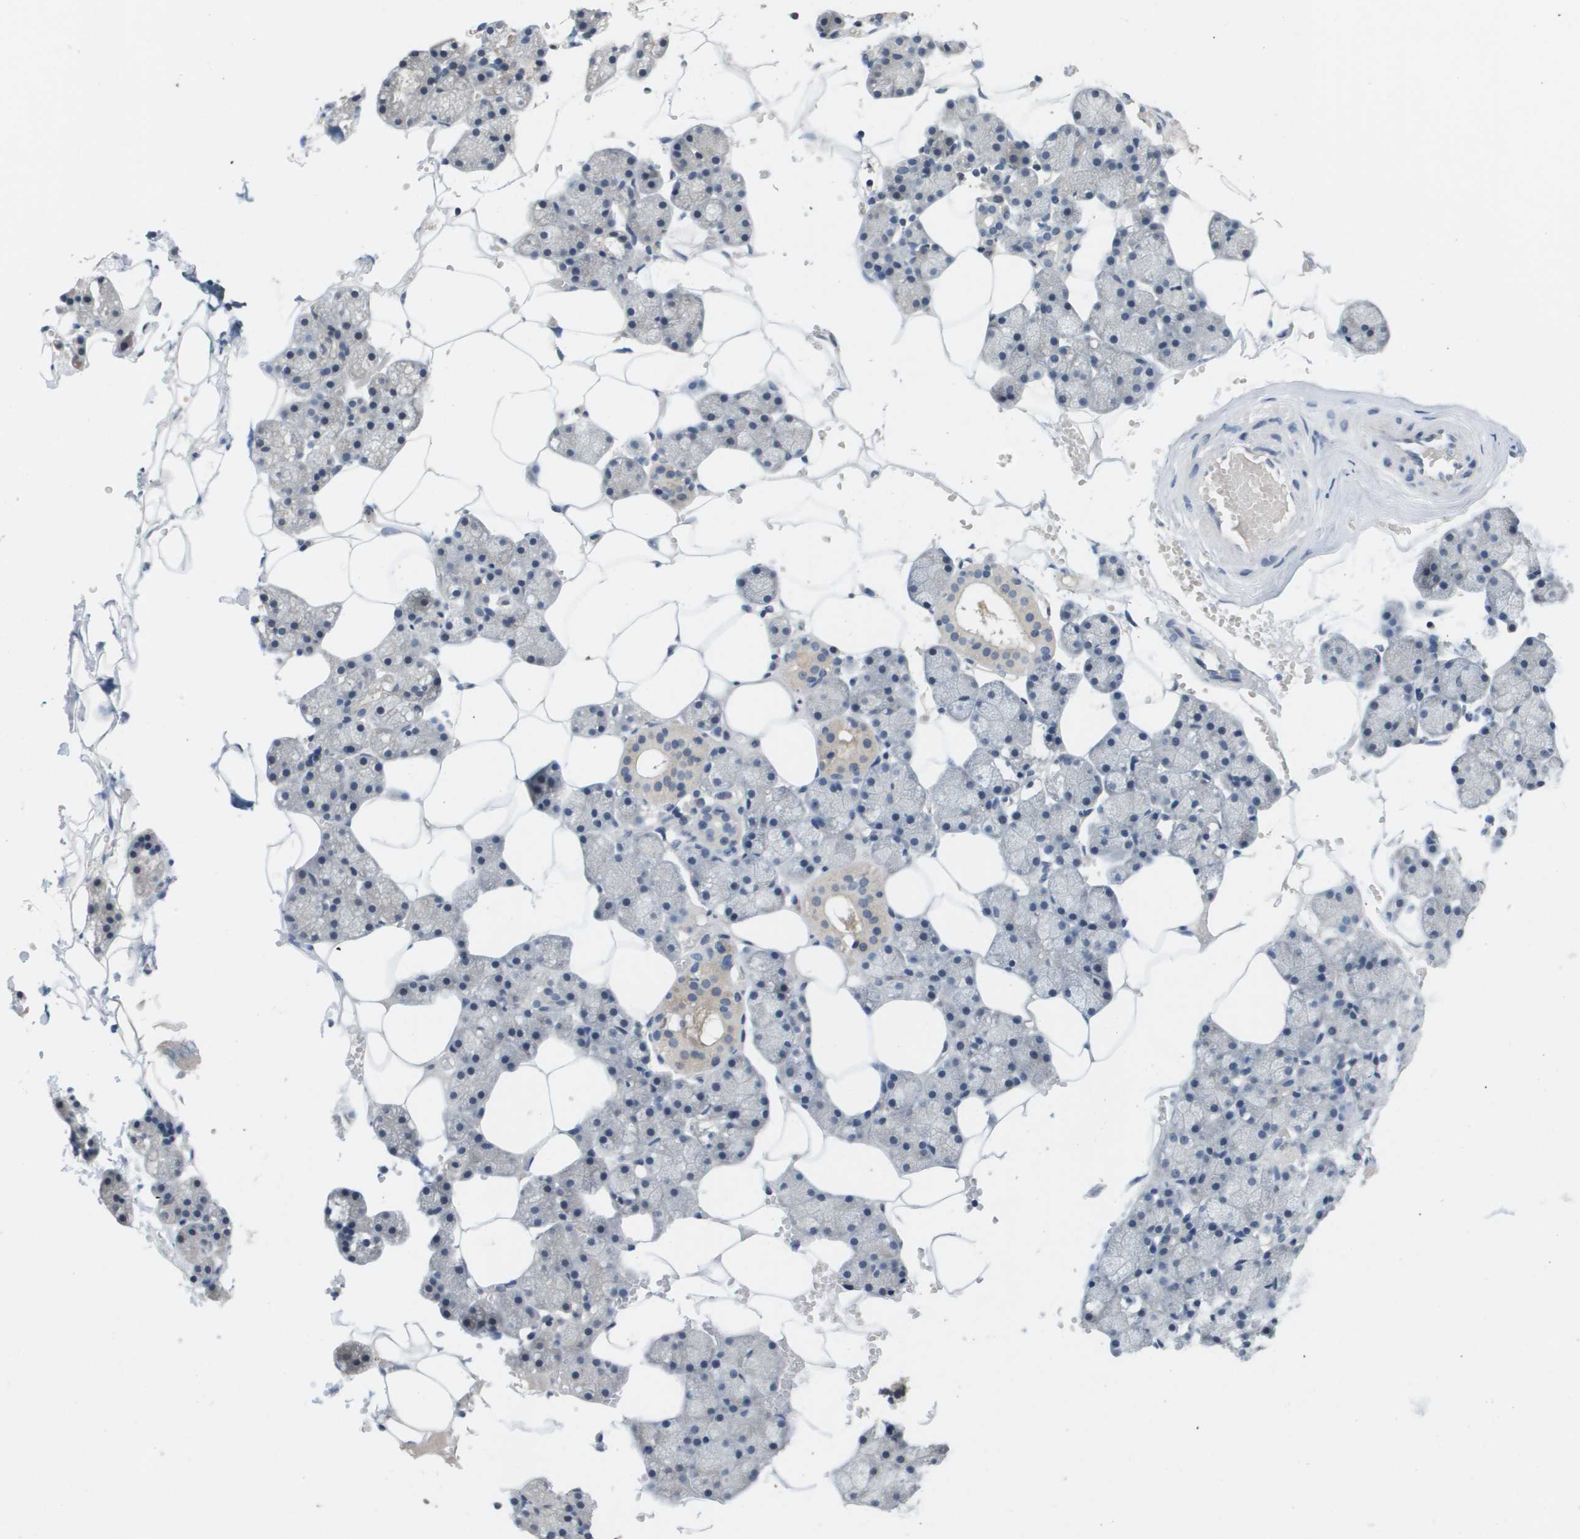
{"staining": {"intensity": "weak", "quantity": "<25%", "location": "cytoplasmic/membranous"}, "tissue": "salivary gland", "cell_type": "Glandular cells", "image_type": "normal", "snomed": [{"axis": "morphology", "description": "Normal tissue, NOS"}, {"axis": "topography", "description": "Salivary gland"}], "caption": "High magnification brightfield microscopy of normal salivary gland stained with DAB (brown) and counterstained with hematoxylin (blue): glandular cells show no significant expression. (DAB (3,3'-diaminobenzidine) IHC visualized using brightfield microscopy, high magnification).", "gene": "CAPN11", "patient": {"sex": "male", "age": 62}}